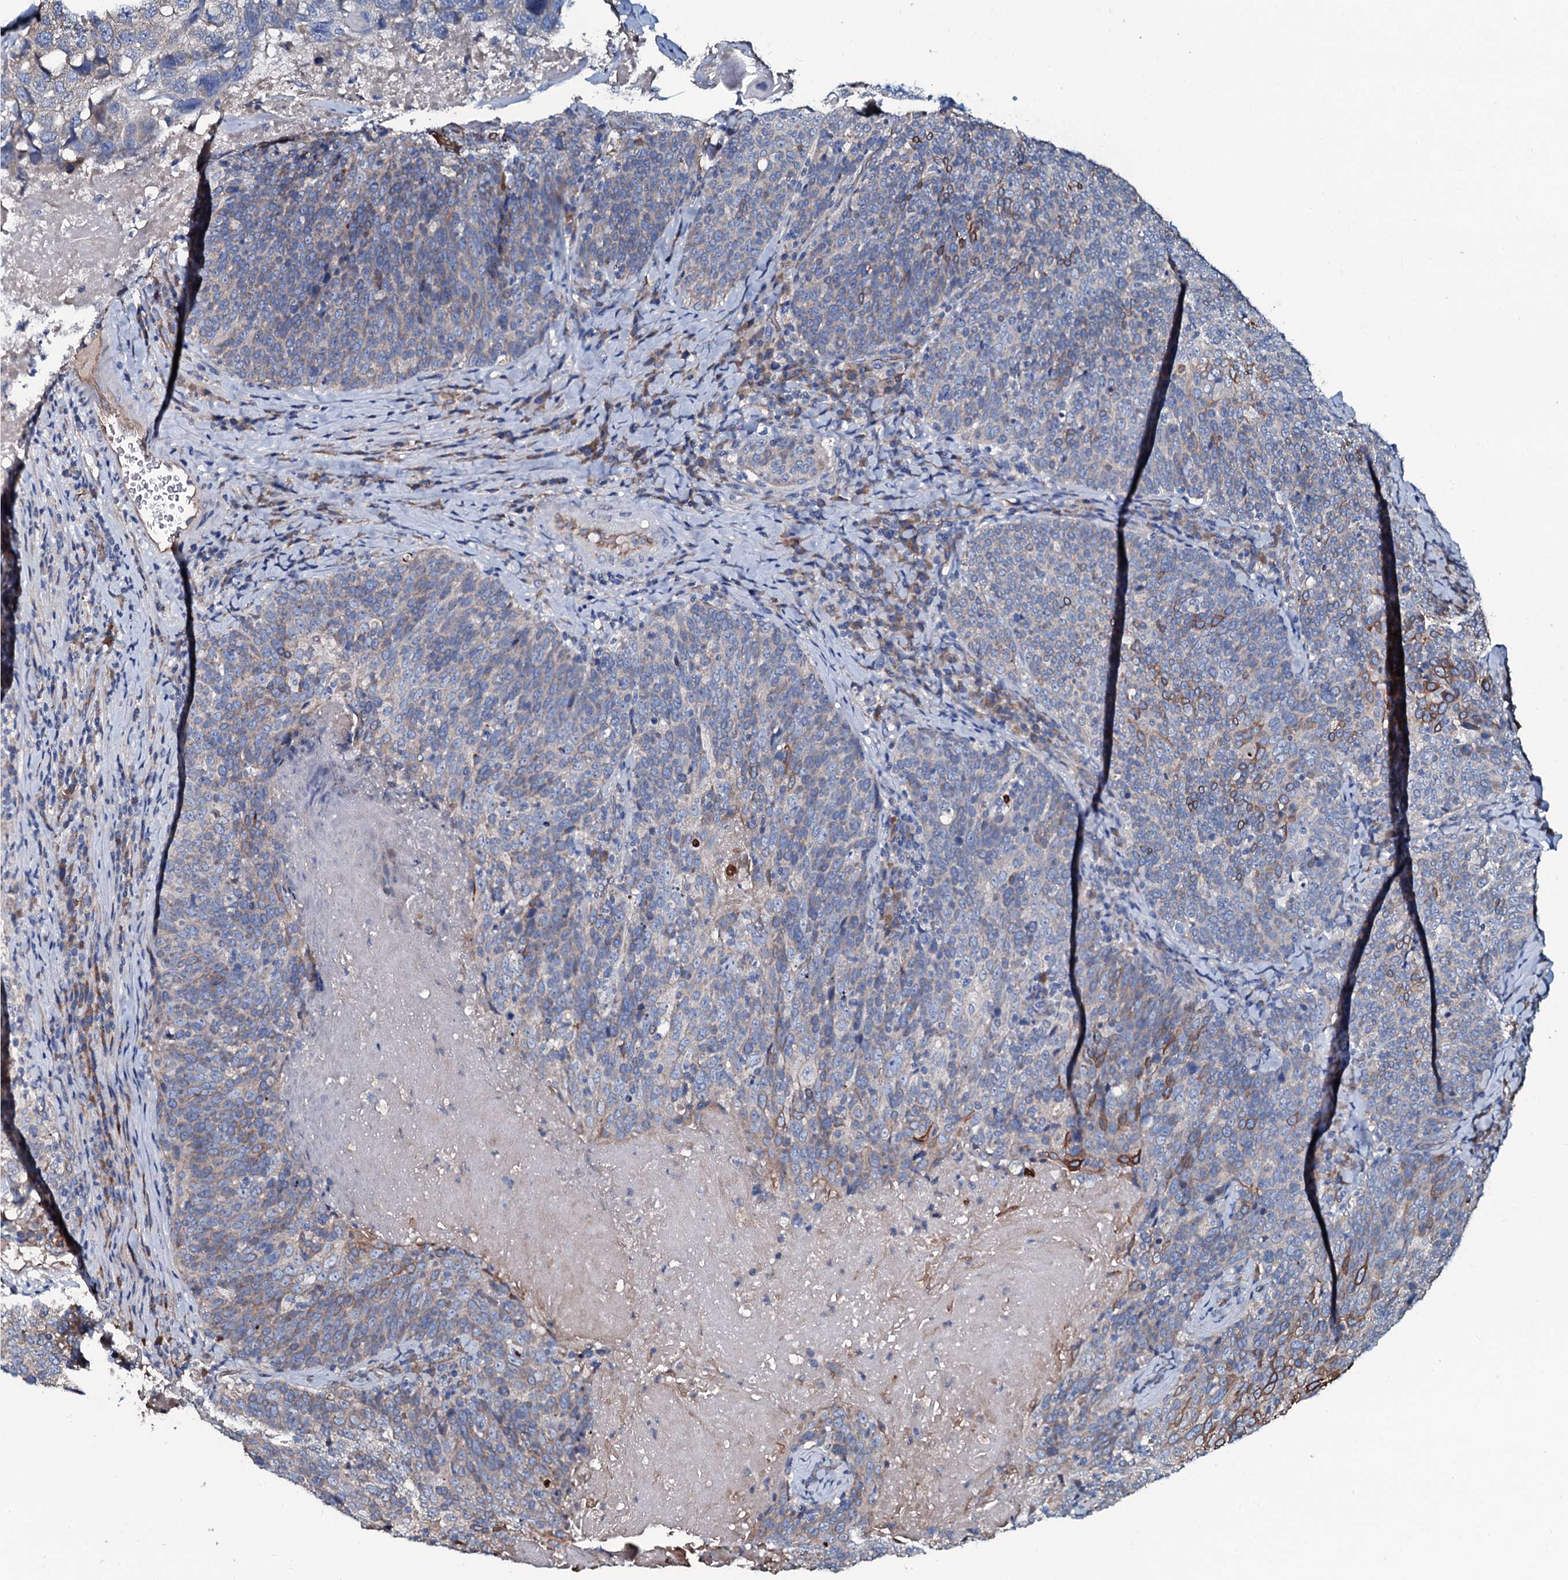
{"staining": {"intensity": "strong", "quantity": "<25%", "location": "cytoplasmic/membranous"}, "tissue": "head and neck cancer", "cell_type": "Tumor cells", "image_type": "cancer", "snomed": [{"axis": "morphology", "description": "Squamous cell carcinoma, NOS"}, {"axis": "morphology", "description": "Squamous cell carcinoma, metastatic, NOS"}, {"axis": "topography", "description": "Lymph node"}, {"axis": "topography", "description": "Head-Neck"}], "caption": "Immunohistochemistry of head and neck metastatic squamous cell carcinoma reveals medium levels of strong cytoplasmic/membranous staining in approximately <25% of tumor cells.", "gene": "DMAC2", "patient": {"sex": "male", "age": 62}}